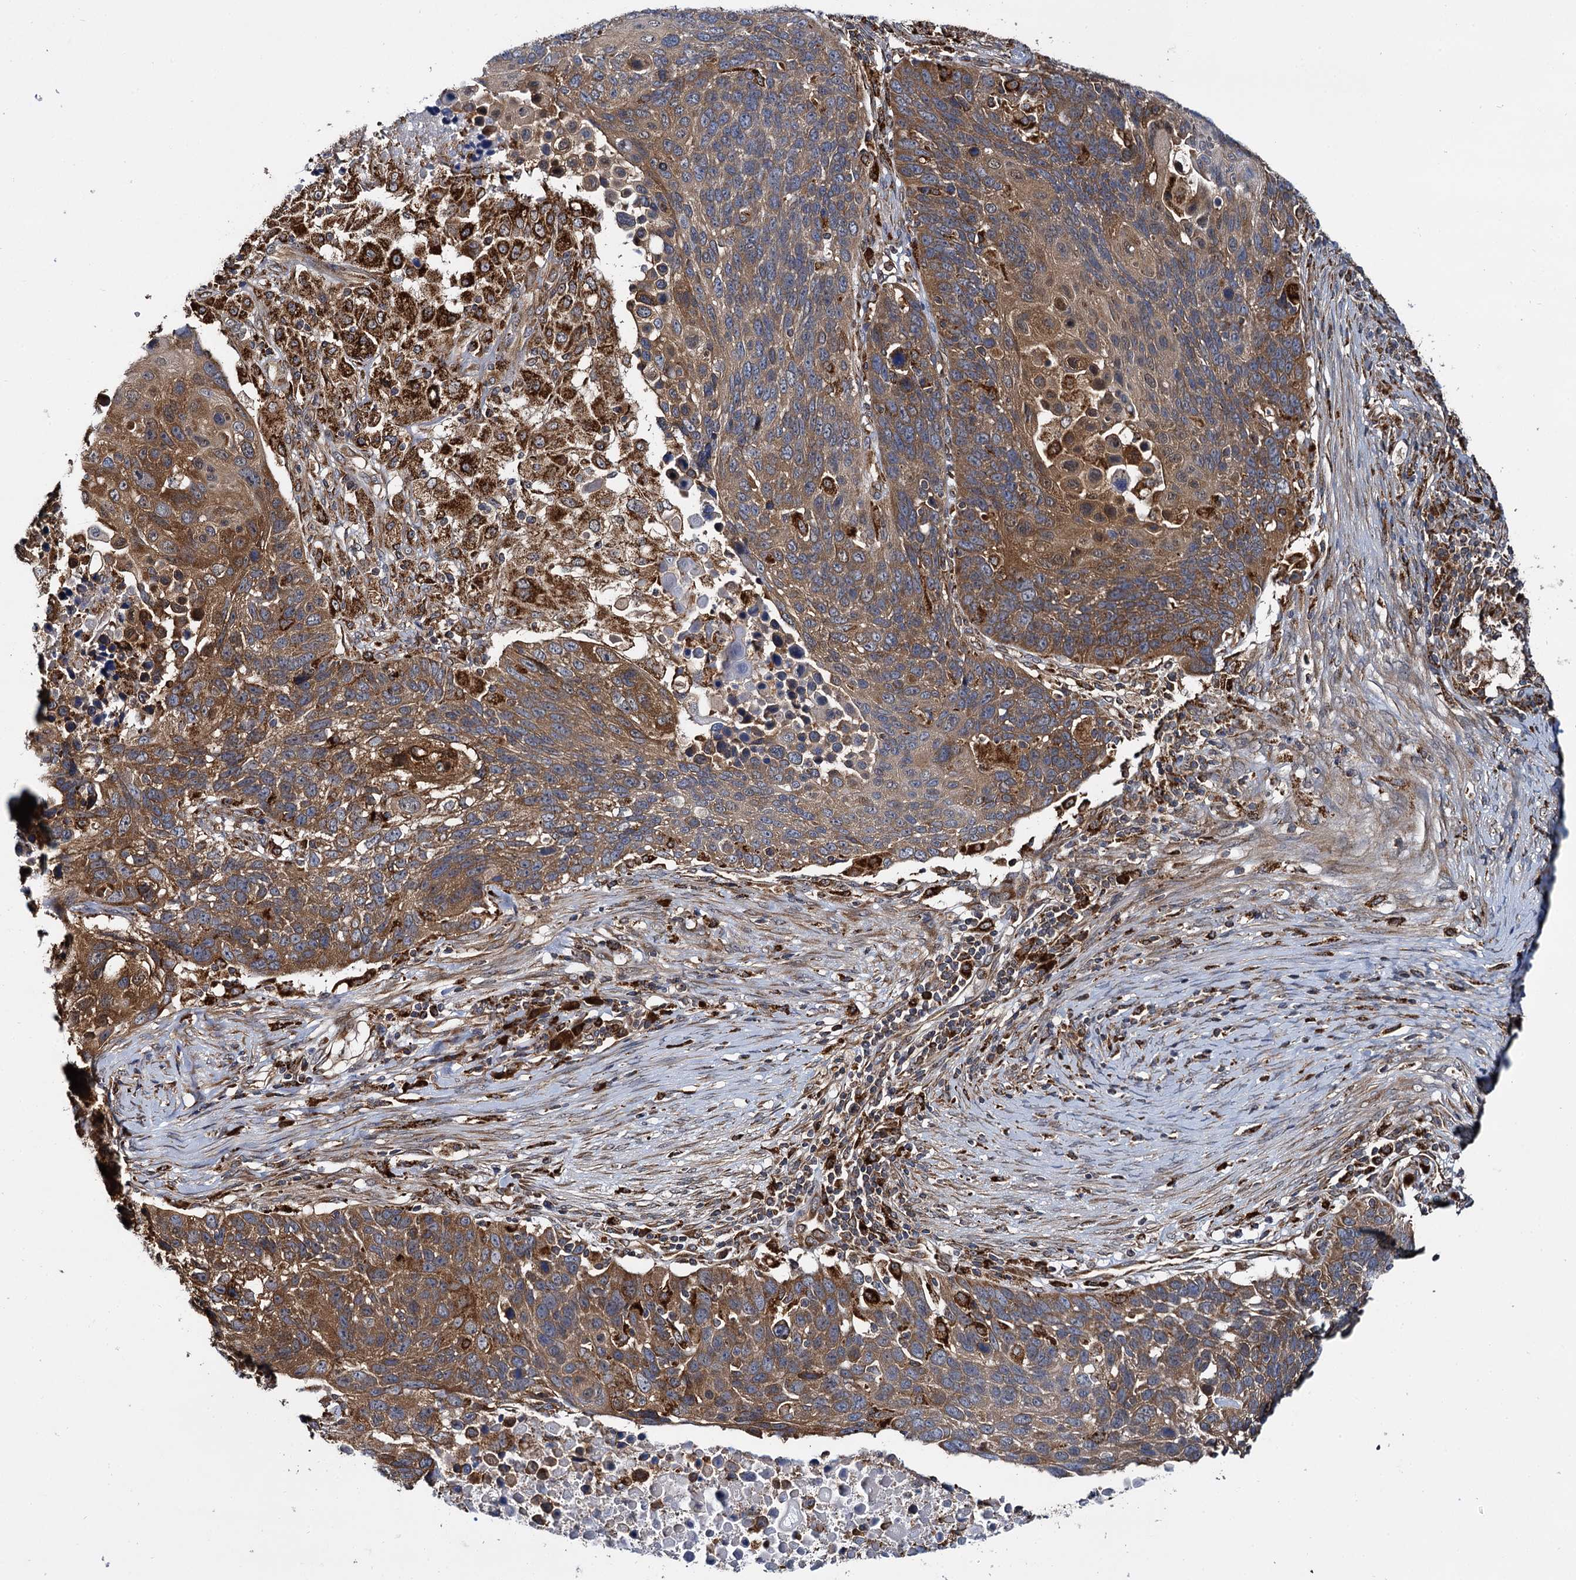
{"staining": {"intensity": "moderate", "quantity": ">75%", "location": "cytoplasmic/membranous"}, "tissue": "lung cancer", "cell_type": "Tumor cells", "image_type": "cancer", "snomed": [{"axis": "morphology", "description": "Normal tissue, NOS"}, {"axis": "morphology", "description": "Squamous cell carcinoma, NOS"}, {"axis": "topography", "description": "Lymph node"}, {"axis": "topography", "description": "Lung"}], "caption": "Immunohistochemical staining of human squamous cell carcinoma (lung) exhibits medium levels of moderate cytoplasmic/membranous expression in about >75% of tumor cells.", "gene": "UFM1", "patient": {"sex": "male", "age": 66}}